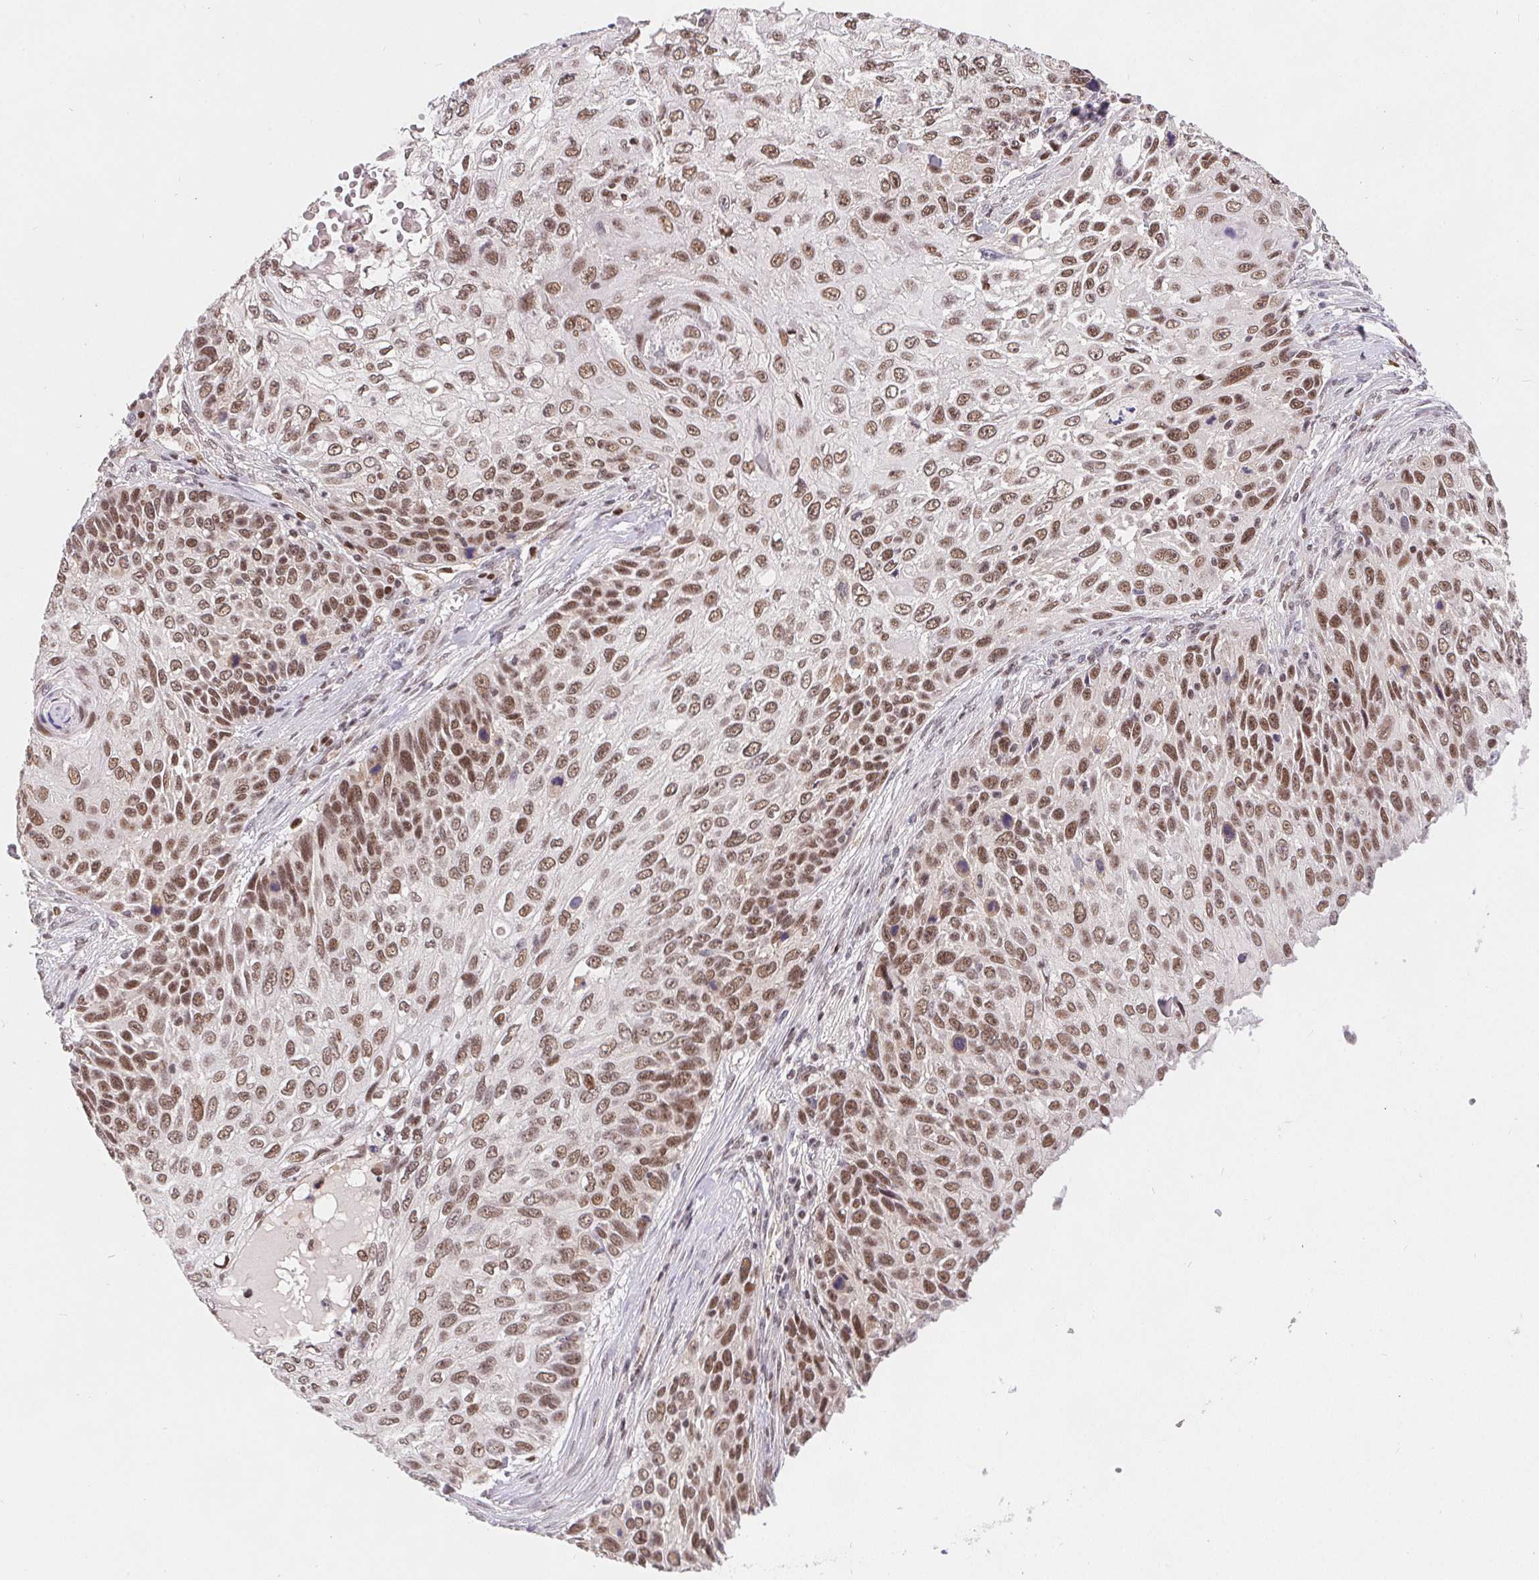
{"staining": {"intensity": "moderate", "quantity": ">75%", "location": "nuclear"}, "tissue": "skin cancer", "cell_type": "Tumor cells", "image_type": "cancer", "snomed": [{"axis": "morphology", "description": "Squamous cell carcinoma, NOS"}, {"axis": "topography", "description": "Skin"}], "caption": "High-power microscopy captured an immunohistochemistry (IHC) histopathology image of skin cancer (squamous cell carcinoma), revealing moderate nuclear staining in approximately >75% of tumor cells.", "gene": "POU2F1", "patient": {"sex": "male", "age": 92}}